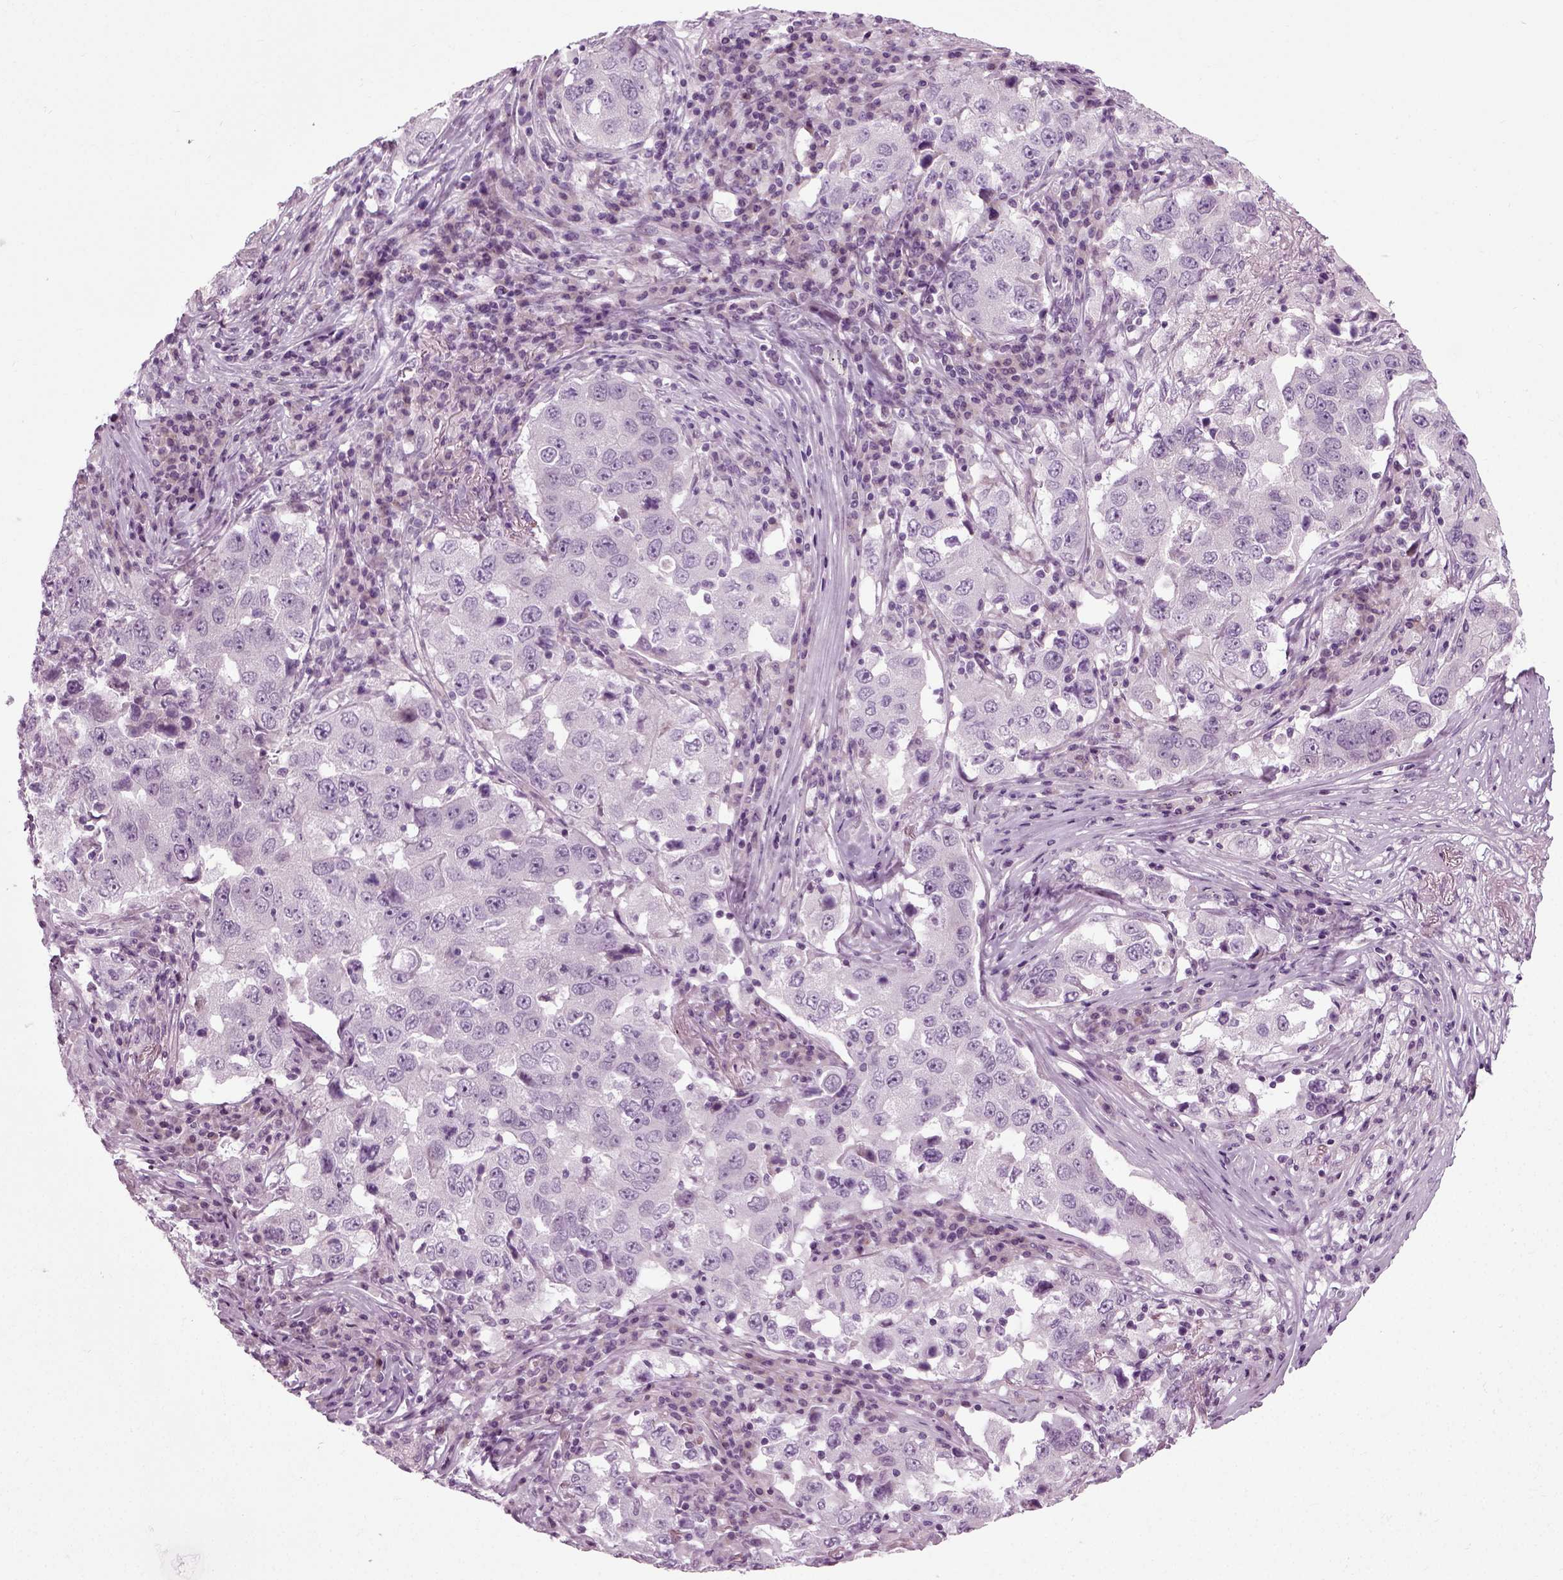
{"staining": {"intensity": "negative", "quantity": "none", "location": "none"}, "tissue": "lung cancer", "cell_type": "Tumor cells", "image_type": "cancer", "snomed": [{"axis": "morphology", "description": "Adenocarcinoma, NOS"}, {"axis": "topography", "description": "Lung"}], "caption": "DAB immunohistochemical staining of human lung cancer (adenocarcinoma) shows no significant expression in tumor cells.", "gene": "SCG5", "patient": {"sex": "male", "age": 73}}